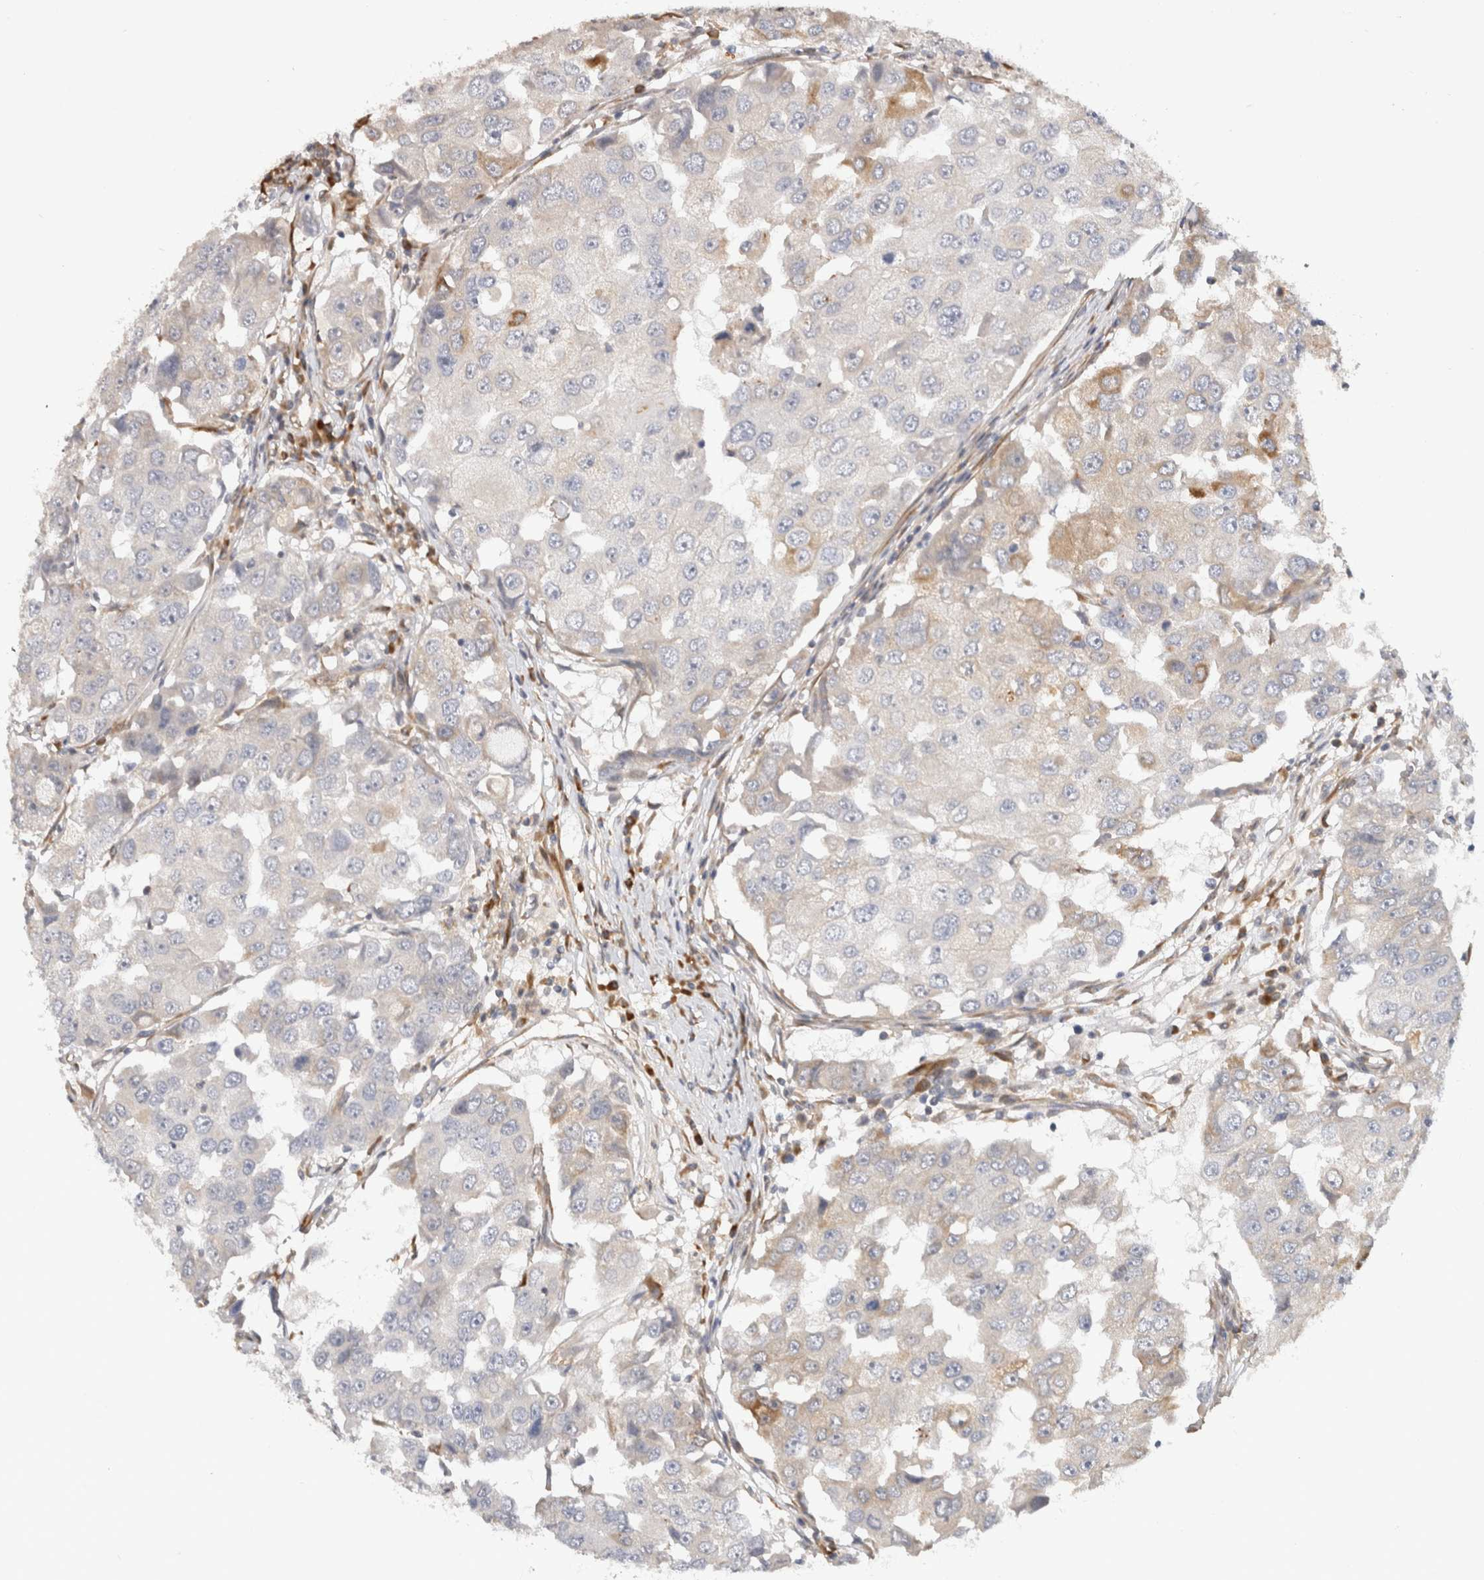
{"staining": {"intensity": "weak", "quantity": "<25%", "location": "cytoplasmic/membranous"}, "tissue": "breast cancer", "cell_type": "Tumor cells", "image_type": "cancer", "snomed": [{"axis": "morphology", "description": "Duct carcinoma"}, {"axis": "topography", "description": "Breast"}], "caption": "IHC histopathology image of neoplastic tissue: intraductal carcinoma (breast) stained with DAB (3,3'-diaminobenzidine) exhibits no significant protein staining in tumor cells.", "gene": "APOL2", "patient": {"sex": "female", "age": 27}}